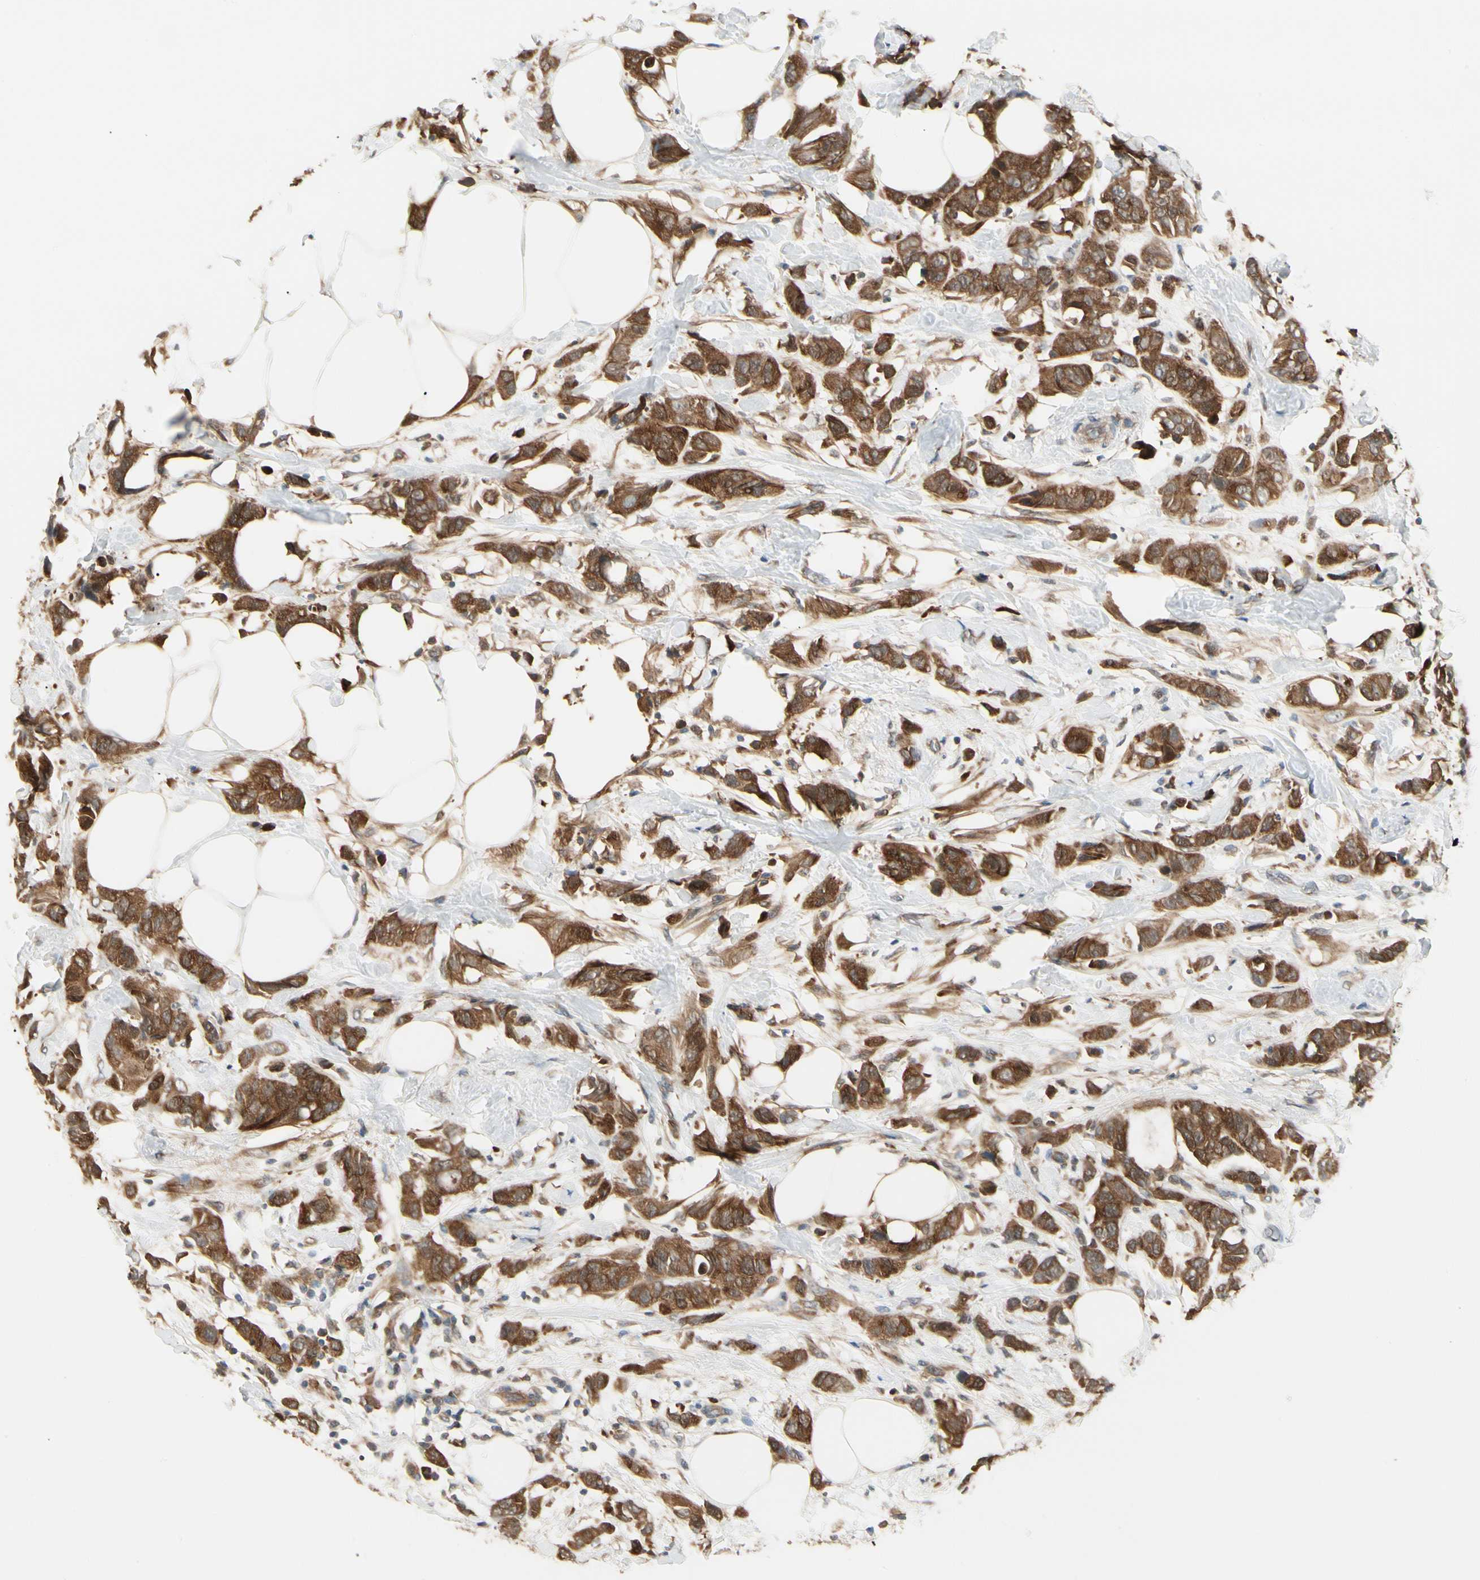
{"staining": {"intensity": "strong", "quantity": ">75%", "location": "cytoplasmic/membranous"}, "tissue": "breast cancer", "cell_type": "Tumor cells", "image_type": "cancer", "snomed": [{"axis": "morphology", "description": "Normal tissue, NOS"}, {"axis": "morphology", "description": "Duct carcinoma"}, {"axis": "topography", "description": "Breast"}], "caption": "The immunohistochemical stain shows strong cytoplasmic/membranous expression in tumor cells of breast cancer (invasive ductal carcinoma) tissue. (DAB (3,3'-diaminobenzidine) IHC, brown staining for protein, blue staining for nuclei).", "gene": "NME1-NME2", "patient": {"sex": "female", "age": 50}}